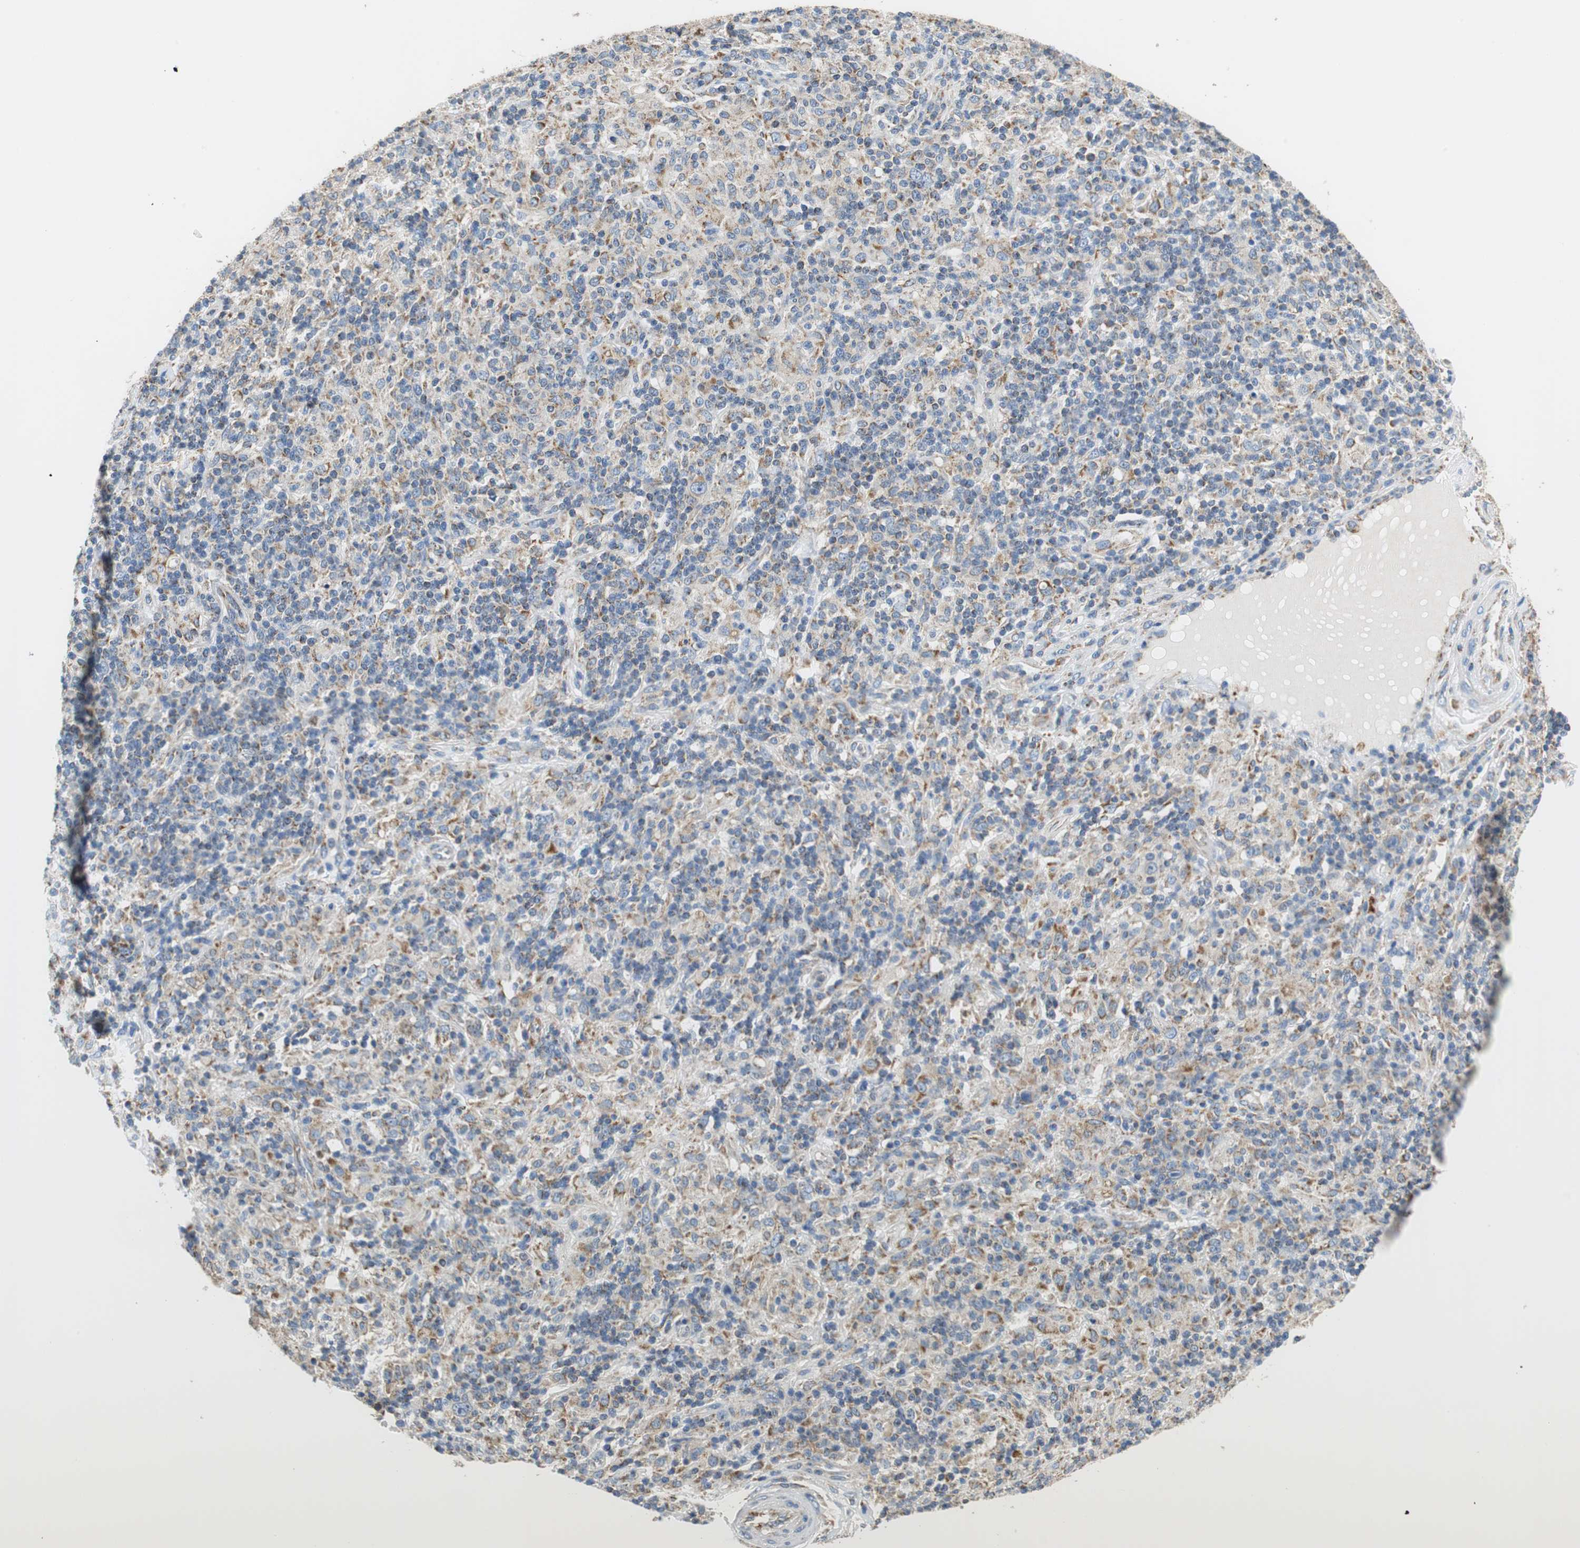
{"staining": {"intensity": "moderate", "quantity": "<25%", "location": "cytoplasmic/membranous"}, "tissue": "lymphoma", "cell_type": "Tumor cells", "image_type": "cancer", "snomed": [{"axis": "morphology", "description": "Hodgkin's disease, NOS"}, {"axis": "topography", "description": "Lymph node"}], "caption": "Moderate cytoplasmic/membranous expression for a protein is seen in approximately <25% of tumor cells of lymphoma using IHC.", "gene": "GSTK1", "patient": {"sex": "male", "age": 70}}